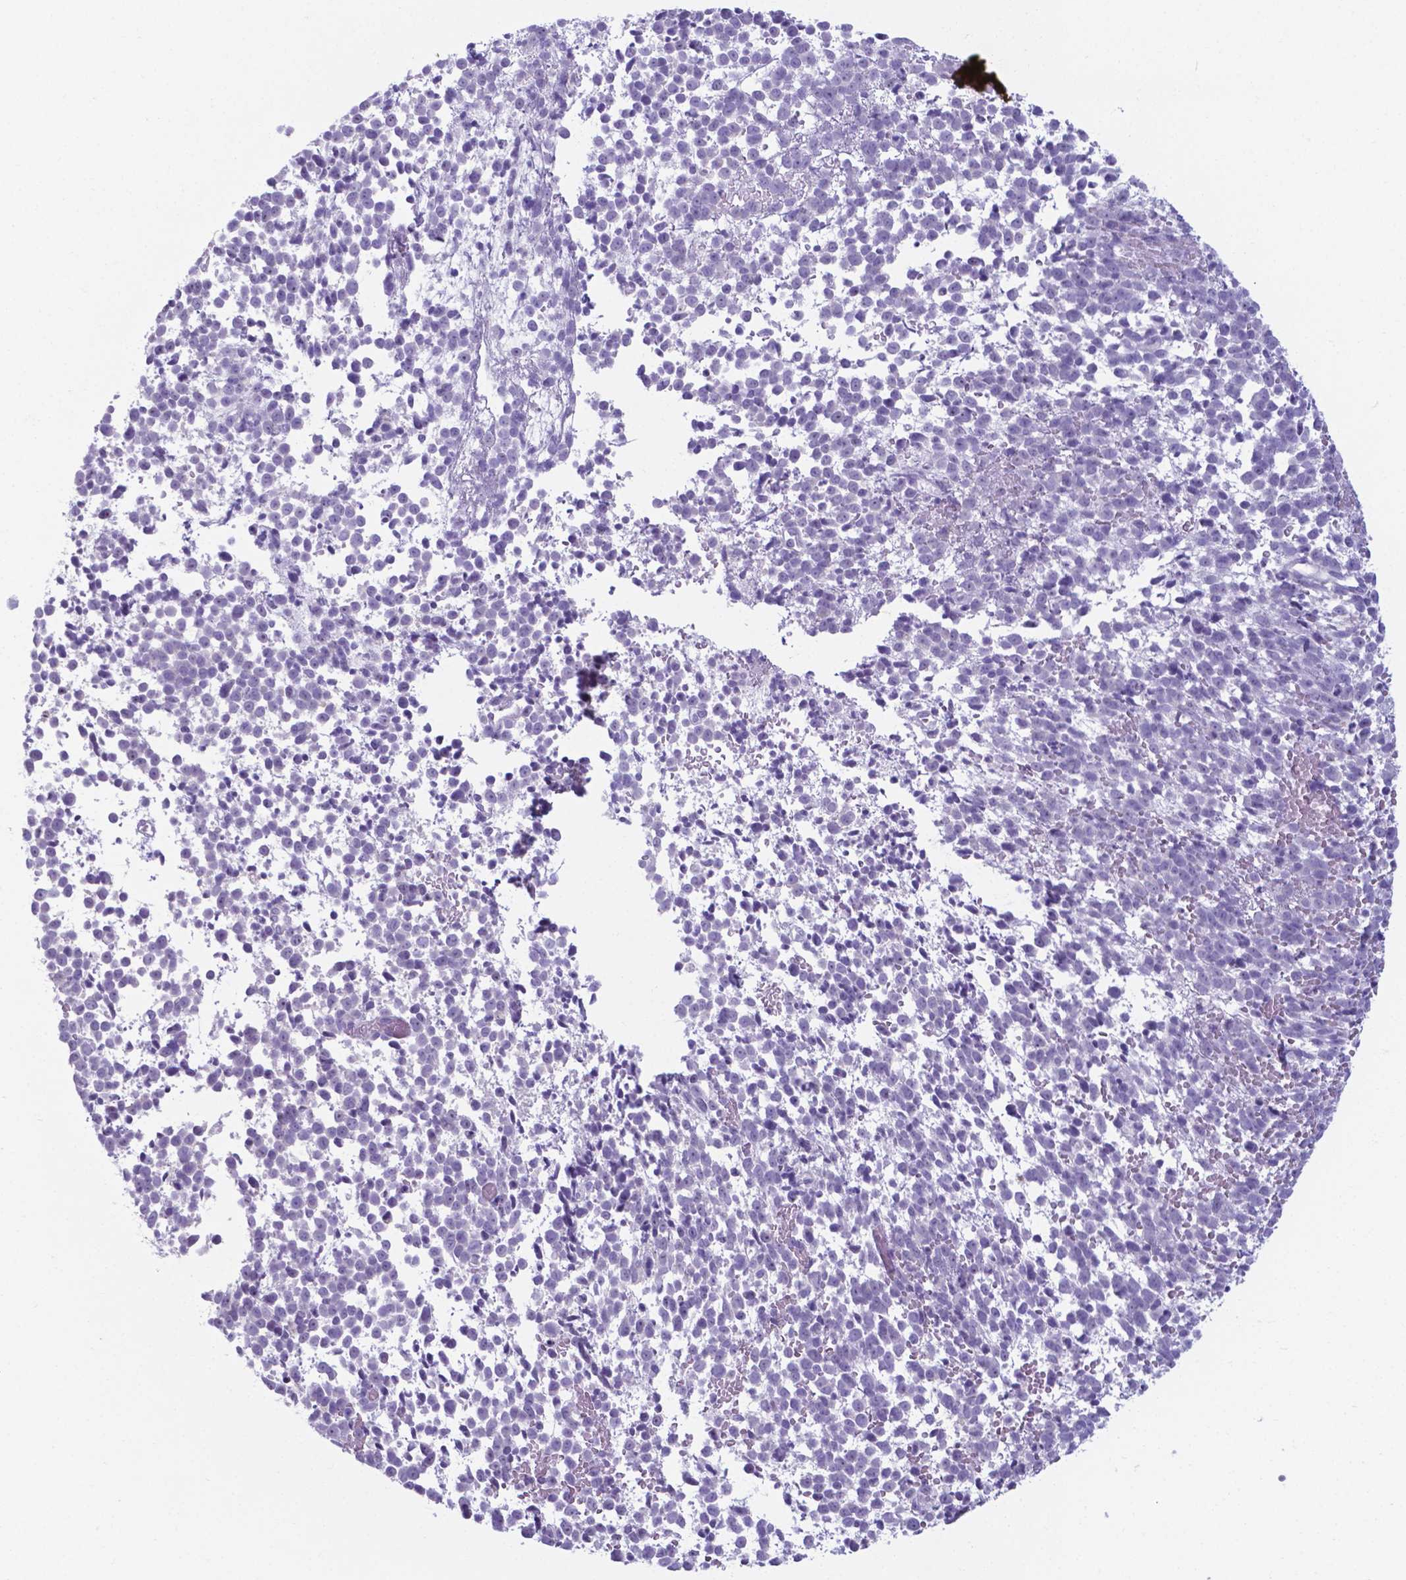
{"staining": {"intensity": "moderate", "quantity": "<25%", "location": "cytoplasmic/membranous"}, "tissue": "melanoma", "cell_type": "Tumor cells", "image_type": "cancer", "snomed": [{"axis": "morphology", "description": "Malignant melanoma, NOS"}, {"axis": "topography", "description": "Skin"}], "caption": "Protein staining reveals moderate cytoplasmic/membranous positivity in approximately <25% of tumor cells in melanoma.", "gene": "AP5B1", "patient": {"sex": "female", "age": 70}}